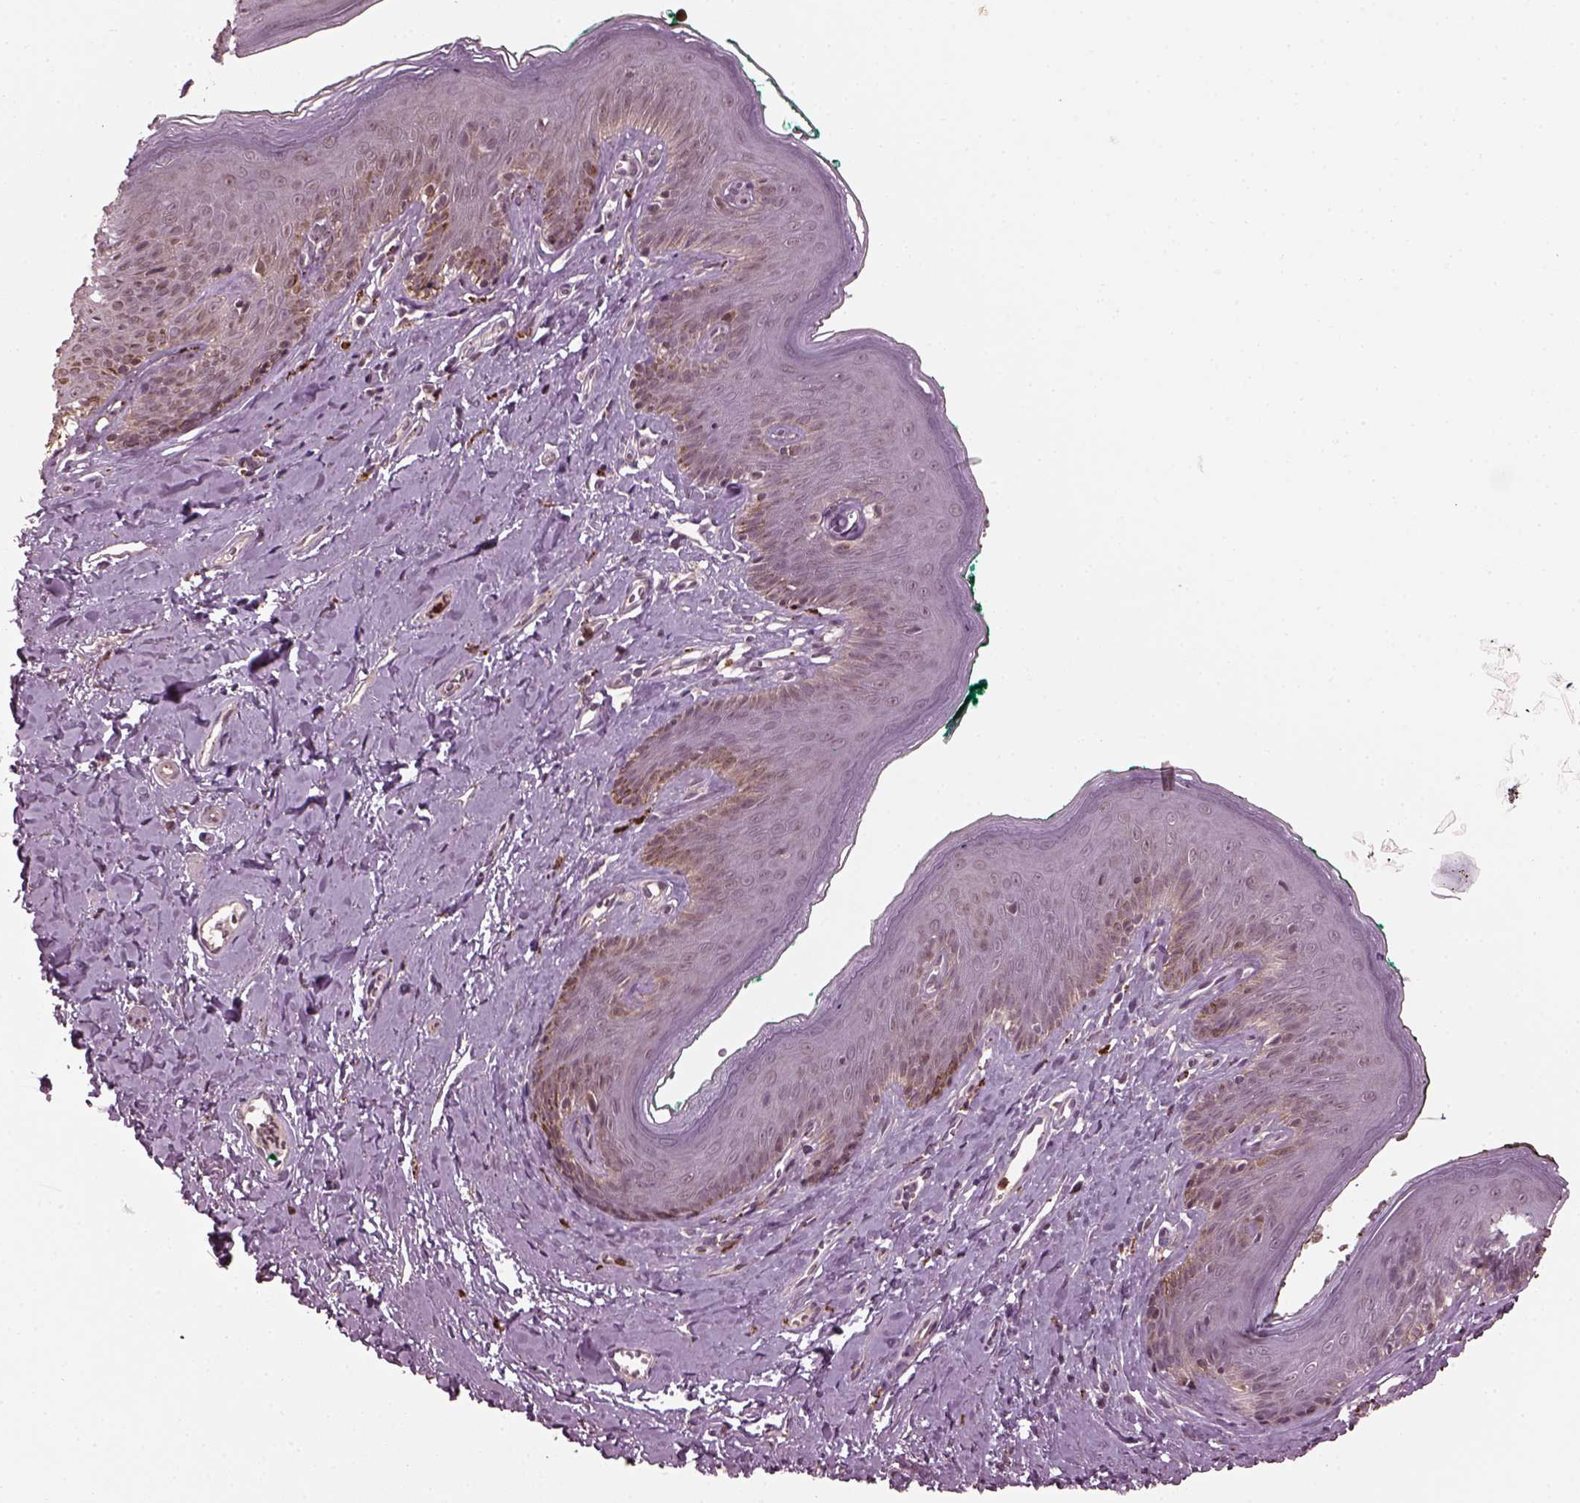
{"staining": {"intensity": "weak", "quantity": "<25%", "location": "cytoplasmic/membranous"}, "tissue": "skin", "cell_type": "Epidermal cells", "image_type": "normal", "snomed": [{"axis": "morphology", "description": "Normal tissue, NOS"}, {"axis": "topography", "description": "Vulva"}], "caption": "The image exhibits no staining of epidermal cells in normal skin. (Brightfield microscopy of DAB (3,3'-diaminobenzidine) IHC at high magnification).", "gene": "RUFY3", "patient": {"sex": "female", "age": 66}}